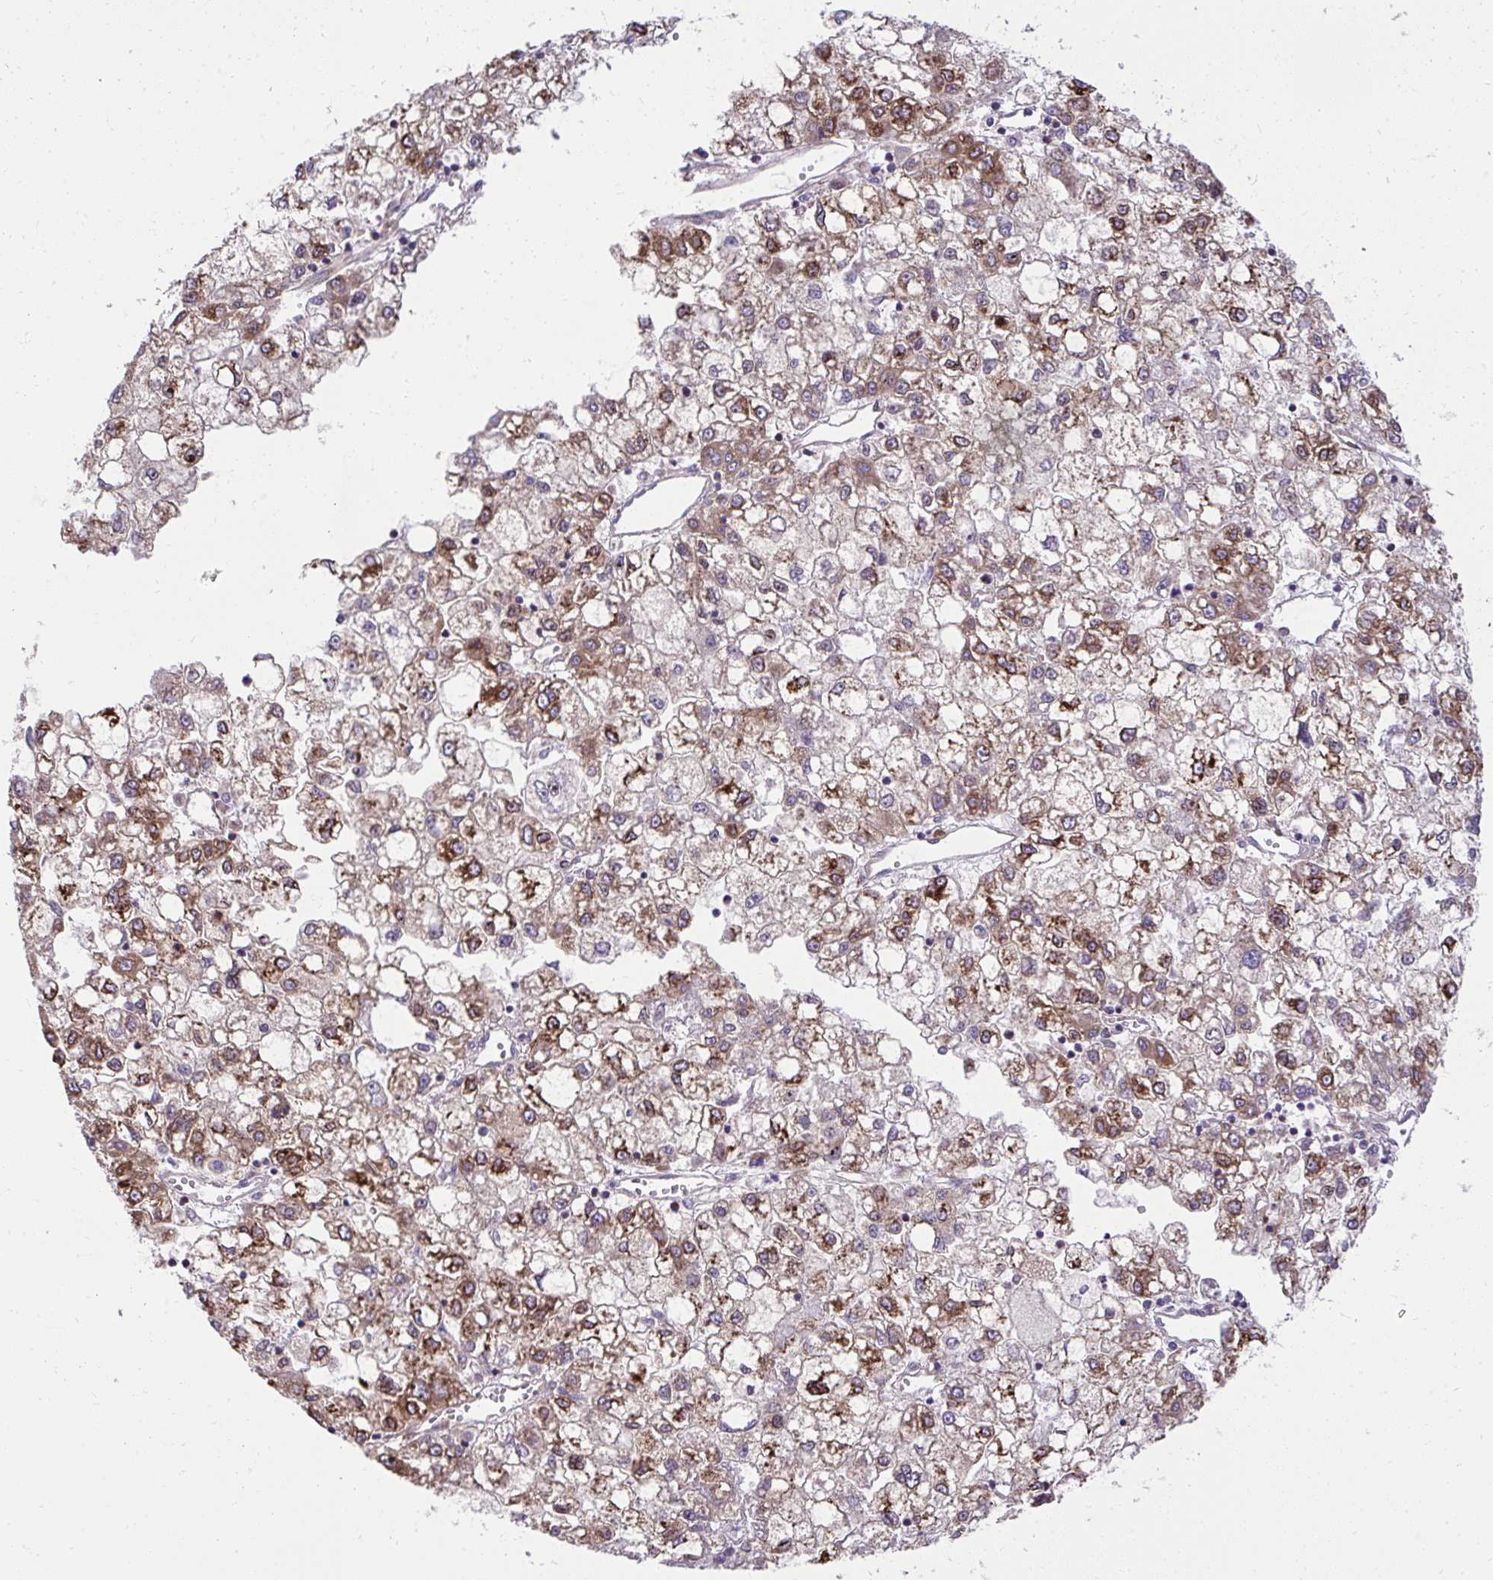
{"staining": {"intensity": "strong", "quantity": ">75%", "location": "cytoplasmic/membranous"}, "tissue": "liver cancer", "cell_type": "Tumor cells", "image_type": "cancer", "snomed": [{"axis": "morphology", "description": "Carcinoma, Hepatocellular, NOS"}, {"axis": "topography", "description": "Liver"}], "caption": "Immunohistochemistry (IHC) (DAB) staining of human hepatocellular carcinoma (liver) exhibits strong cytoplasmic/membranous protein staining in about >75% of tumor cells.", "gene": "NMNAT3", "patient": {"sex": "male", "age": 40}}